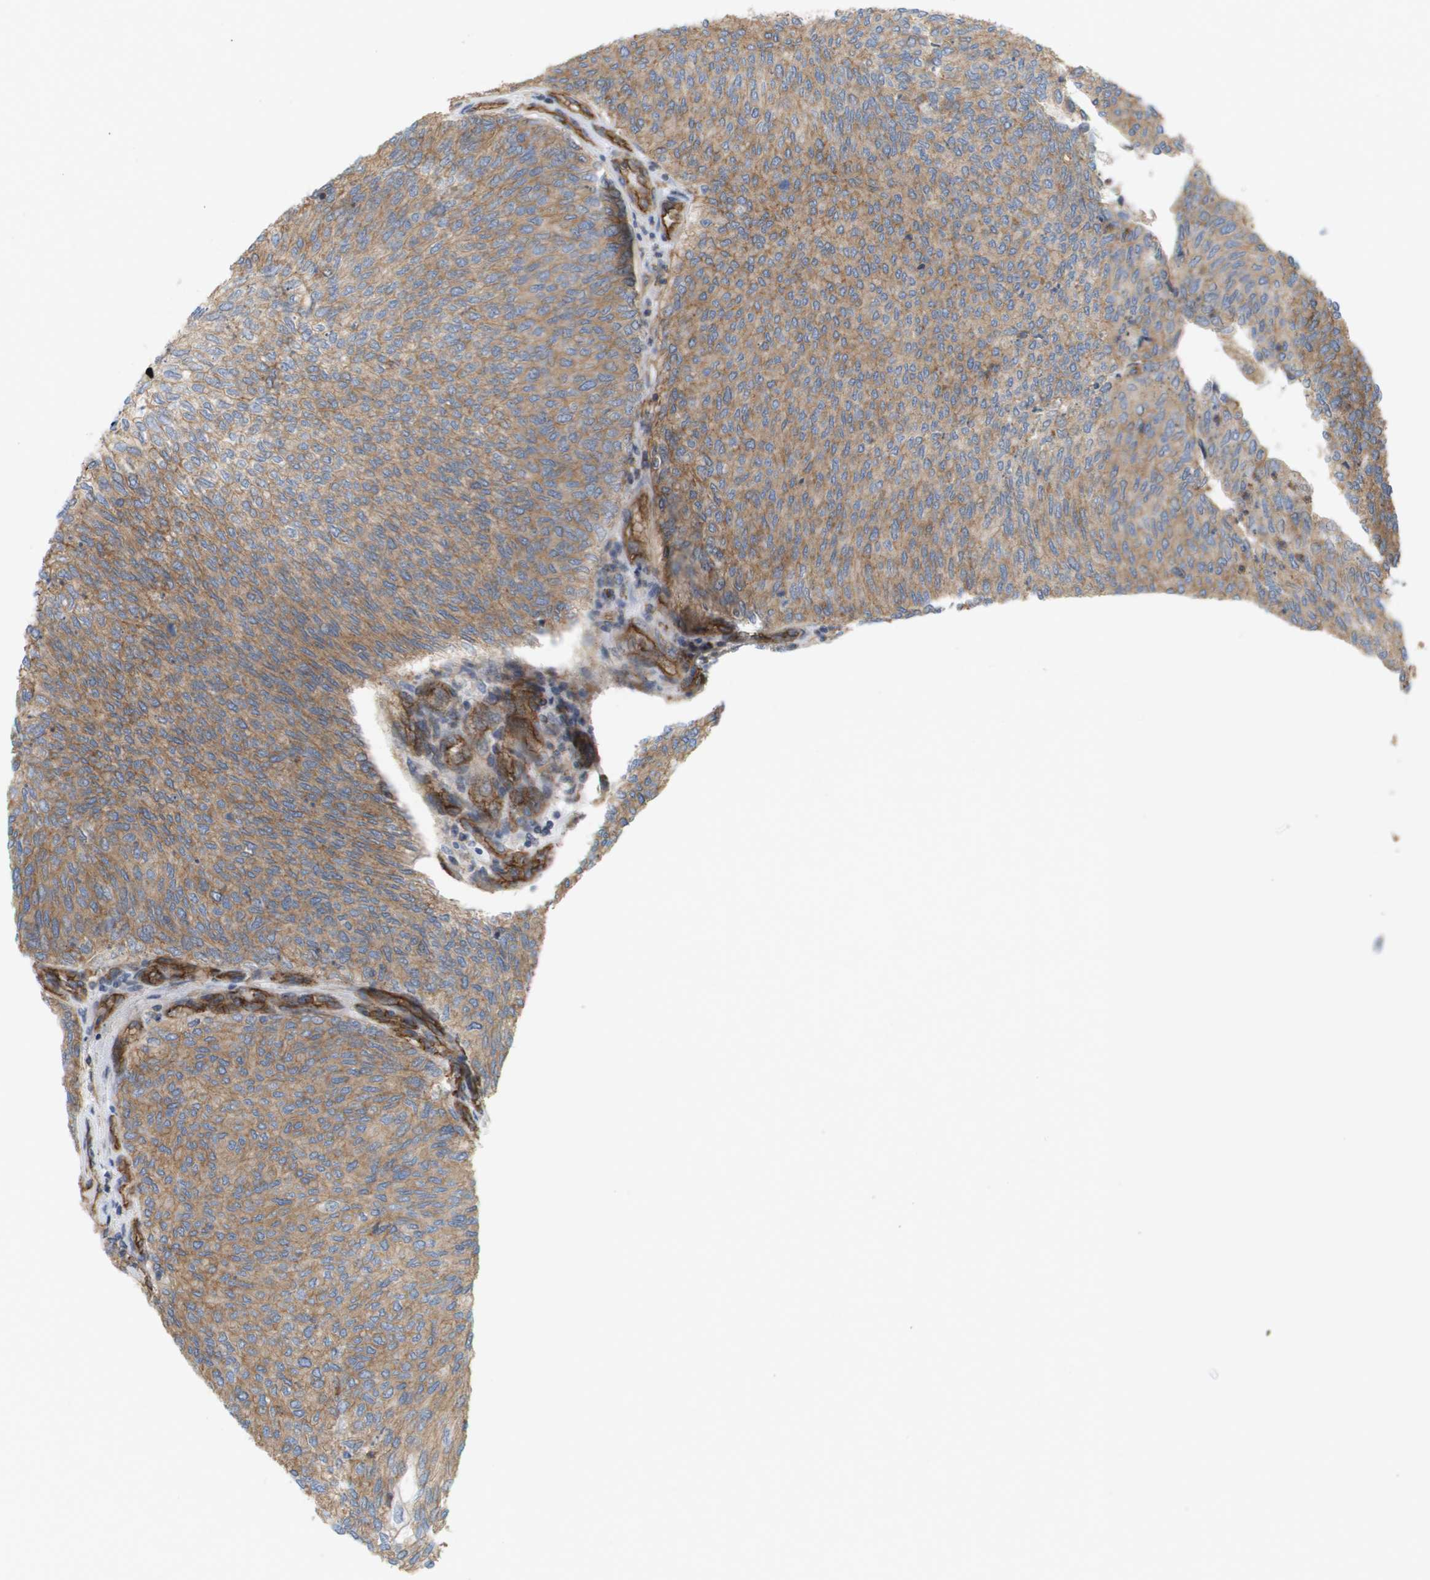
{"staining": {"intensity": "moderate", "quantity": ">75%", "location": "cytoplasmic/membranous"}, "tissue": "urothelial cancer", "cell_type": "Tumor cells", "image_type": "cancer", "snomed": [{"axis": "morphology", "description": "Urothelial carcinoma, Low grade"}, {"axis": "topography", "description": "Urinary bladder"}], "caption": "Protein expression analysis of human urothelial cancer reveals moderate cytoplasmic/membranous staining in about >75% of tumor cells.", "gene": "SGMS2", "patient": {"sex": "female", "age": 79}}